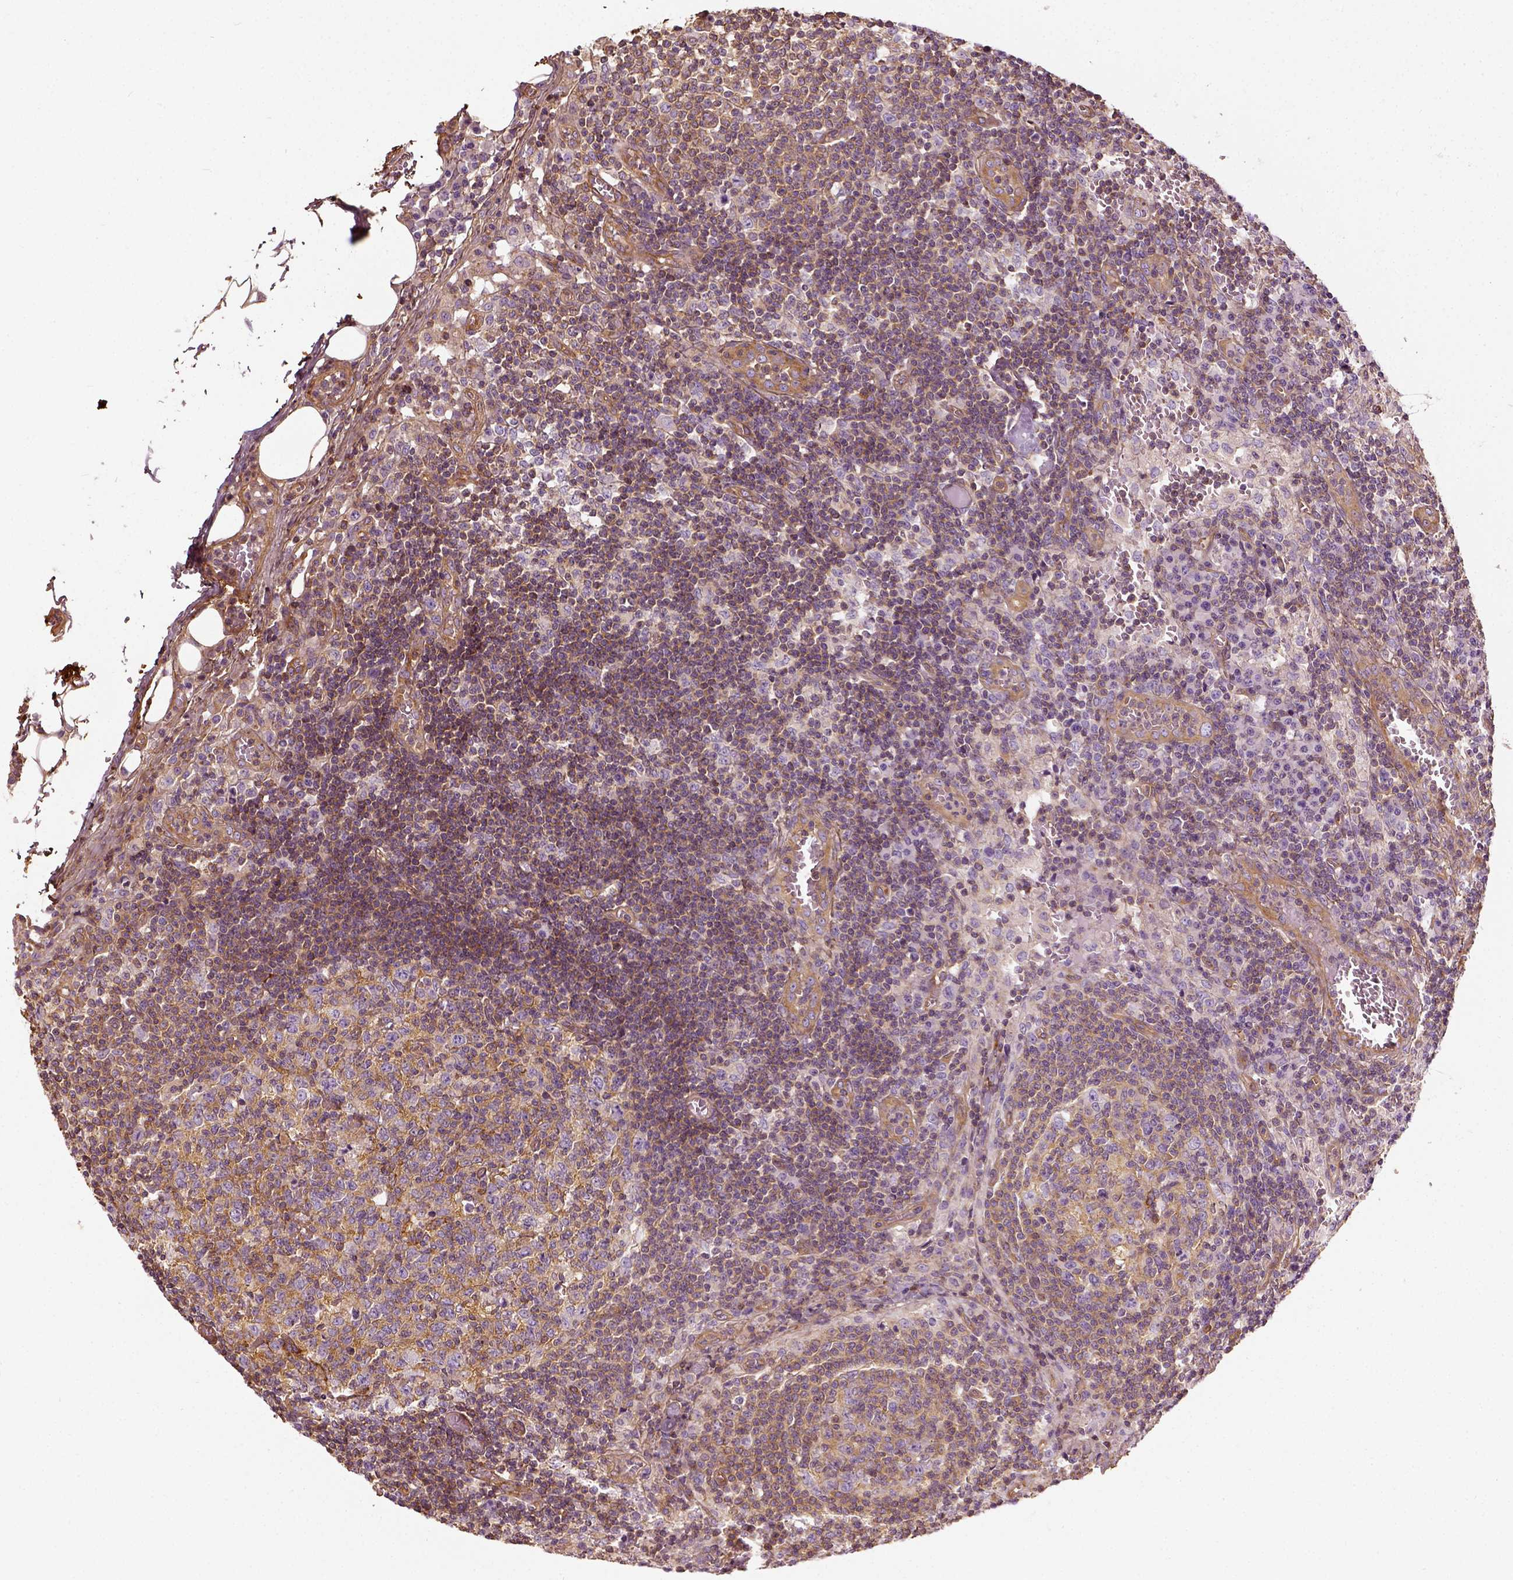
{"staining": {"intensity": "moderate", "quantity": ">75%", "location": "cytoplasmic/membranous"}, "tissue": "lymph node", "cell_type": "Germinal center cells", "image_type": "normal", "snomed": [{"axis": "morphology", "description": "Normal tissue, NOS"}, {"axis": "topography", "description": "Lymph node"}], "caption": "Moderate cytoplasmic/membranous expression is present in approximately >75% of germinal center cells in benign lymph node. Nuclei are stained in blue.", "gene": "COL6A2", "patient": {"sex": "male", "age": 62}}